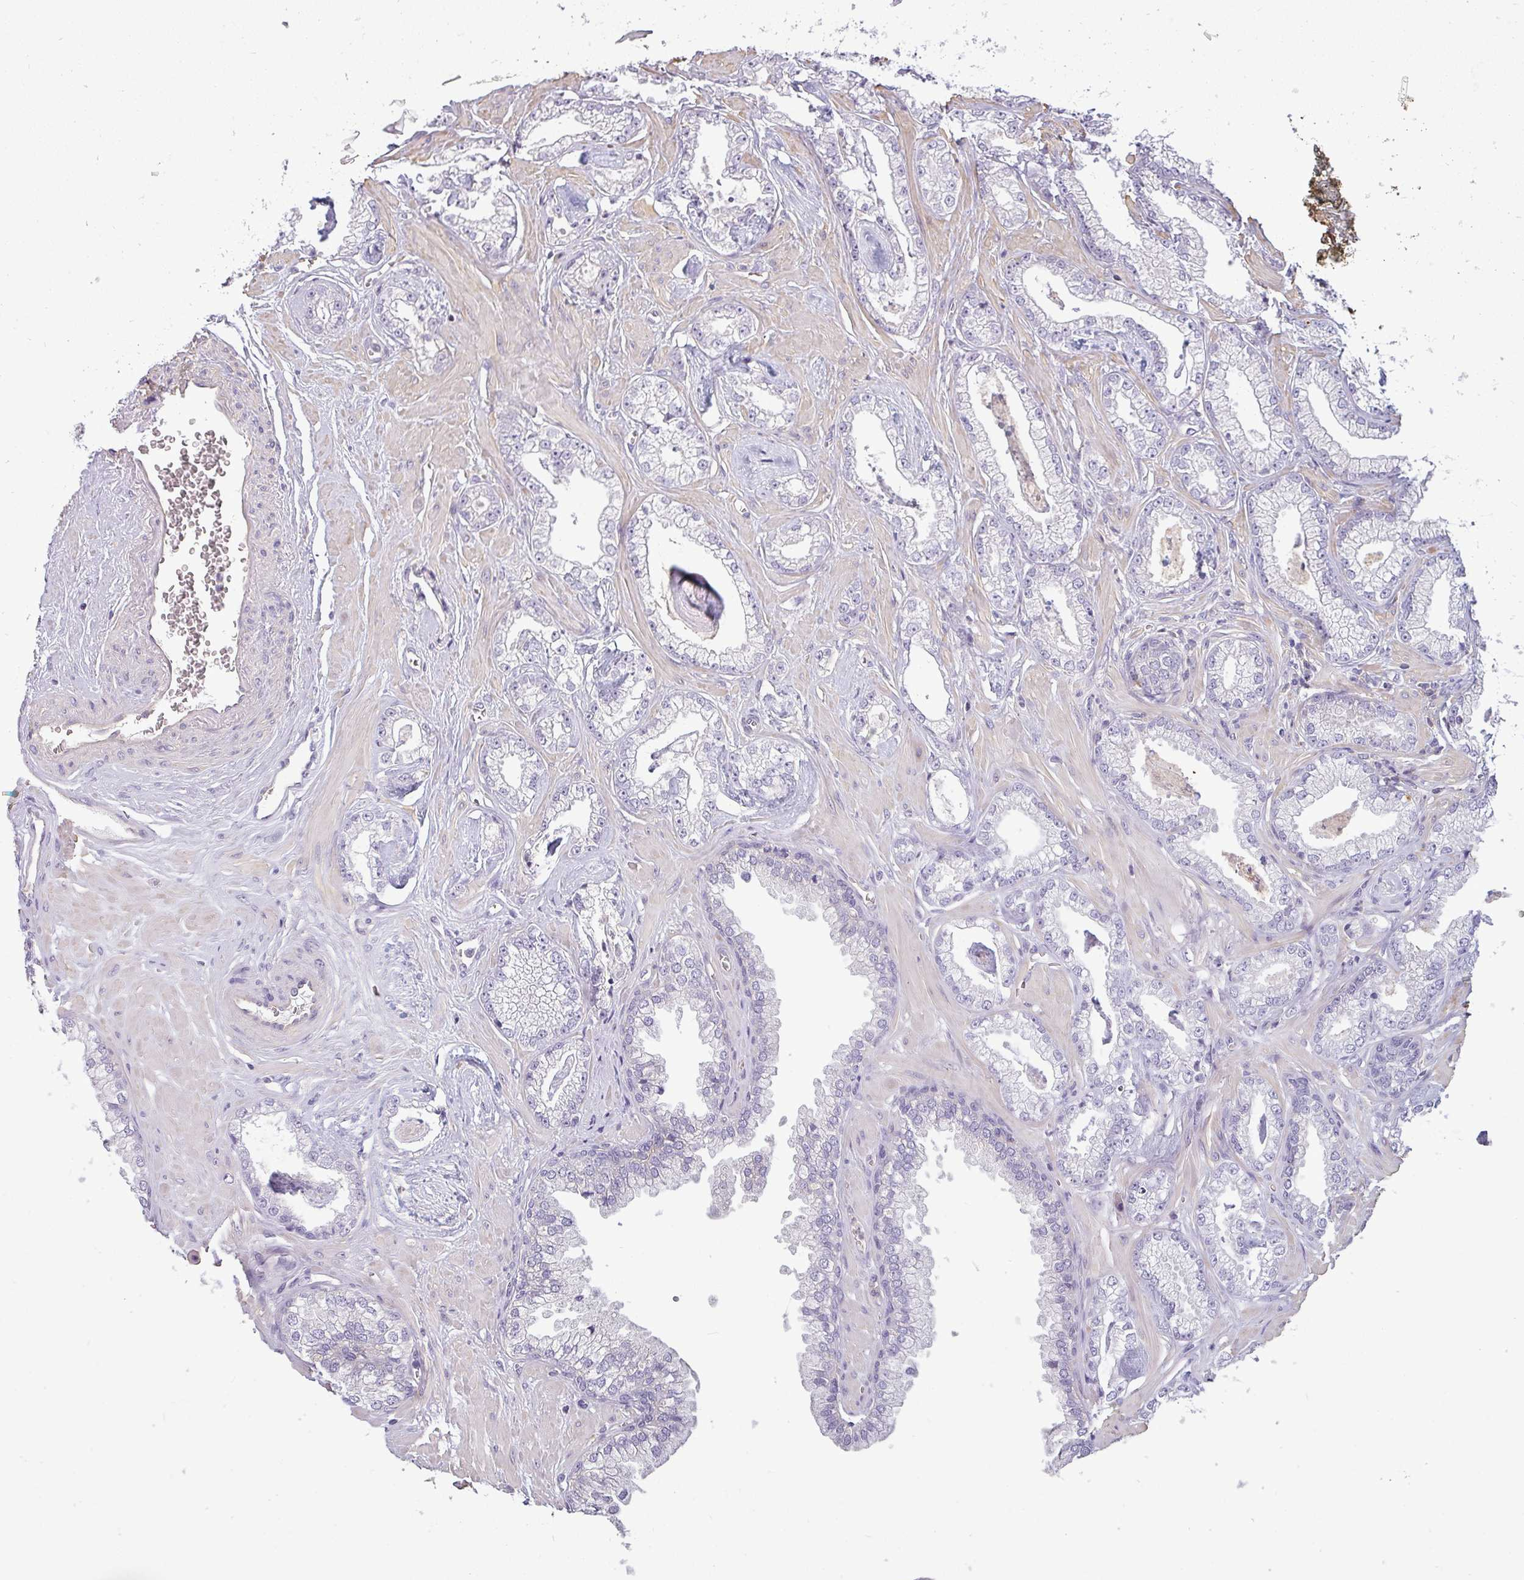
{"staining": {"intensity": "negative", "quantity": "none", "location": "none"}, "tissue": "prostate cancer", "cell_type": "Tumor cells", "image_type": "cancer", "snomed": [{"axis": "morphology", "description": "Adenocarcinoma, Low grade"}, {"axis": "topography", "description": "Prostate"}], "caption": "An image of prostate cancer (low-grade adenocarcinoma) stained for a protein shows no brown staining in tumor cells.", "gene": "ZNF835", "patient": {"sex": "male", "age": 60}}